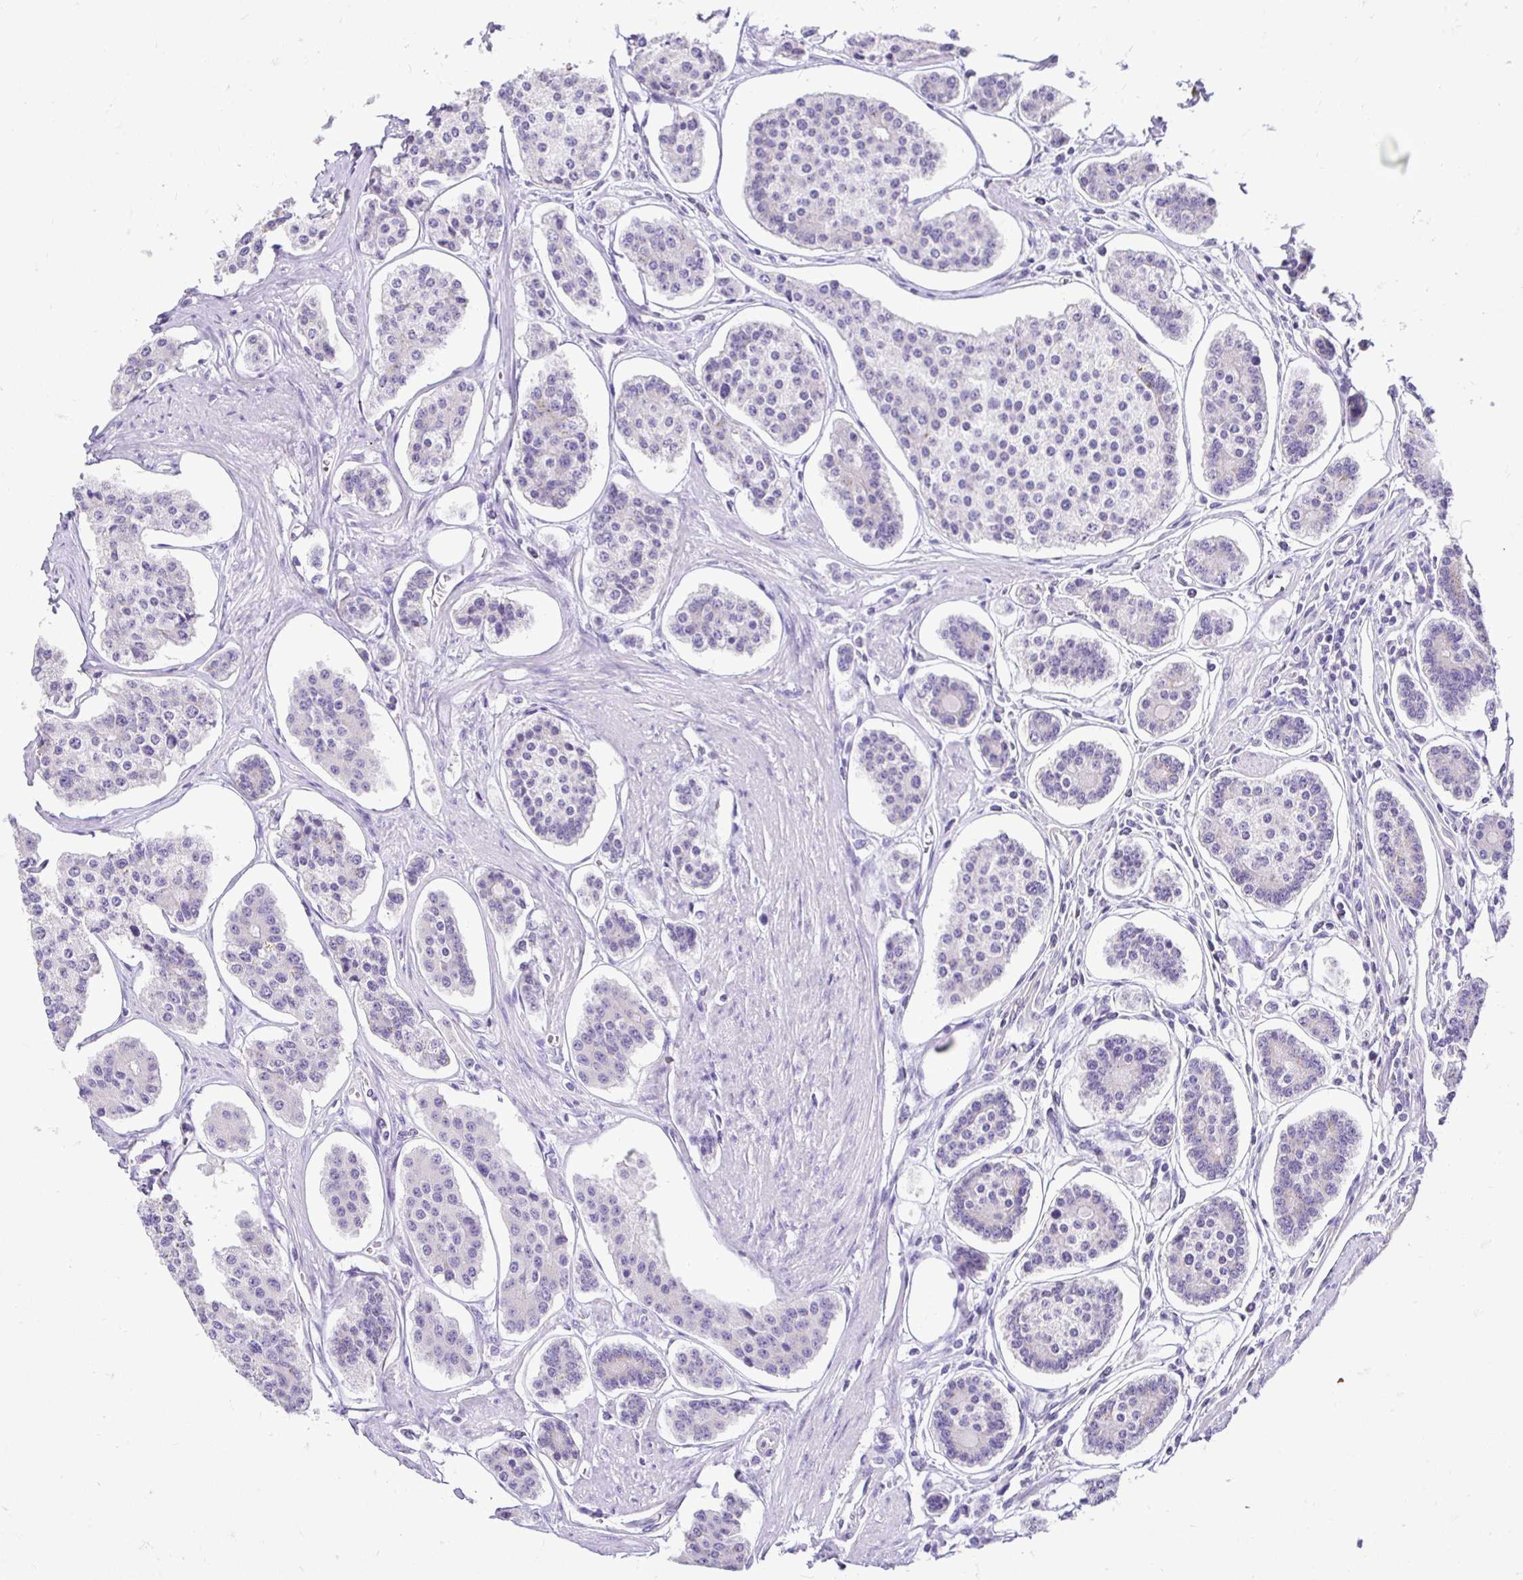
{"staining": {"intensity": "negative", "quantity": "none", "location": "none"}, "tissue": "carcinoid", "cell_type": "Tumor cells", "image_type": "cancer", "snomed": [{"axis": "morphology", "description": "Carcinoid, malignant, NOS"}, {"axis": "topography", "description": "Small intestine"}], "caption": "Histopathology image shows no significant protein staining in tumor cells of carcinoid.", "gene": "TAF1D", "patient": {"sex": "female", "age": 65}}